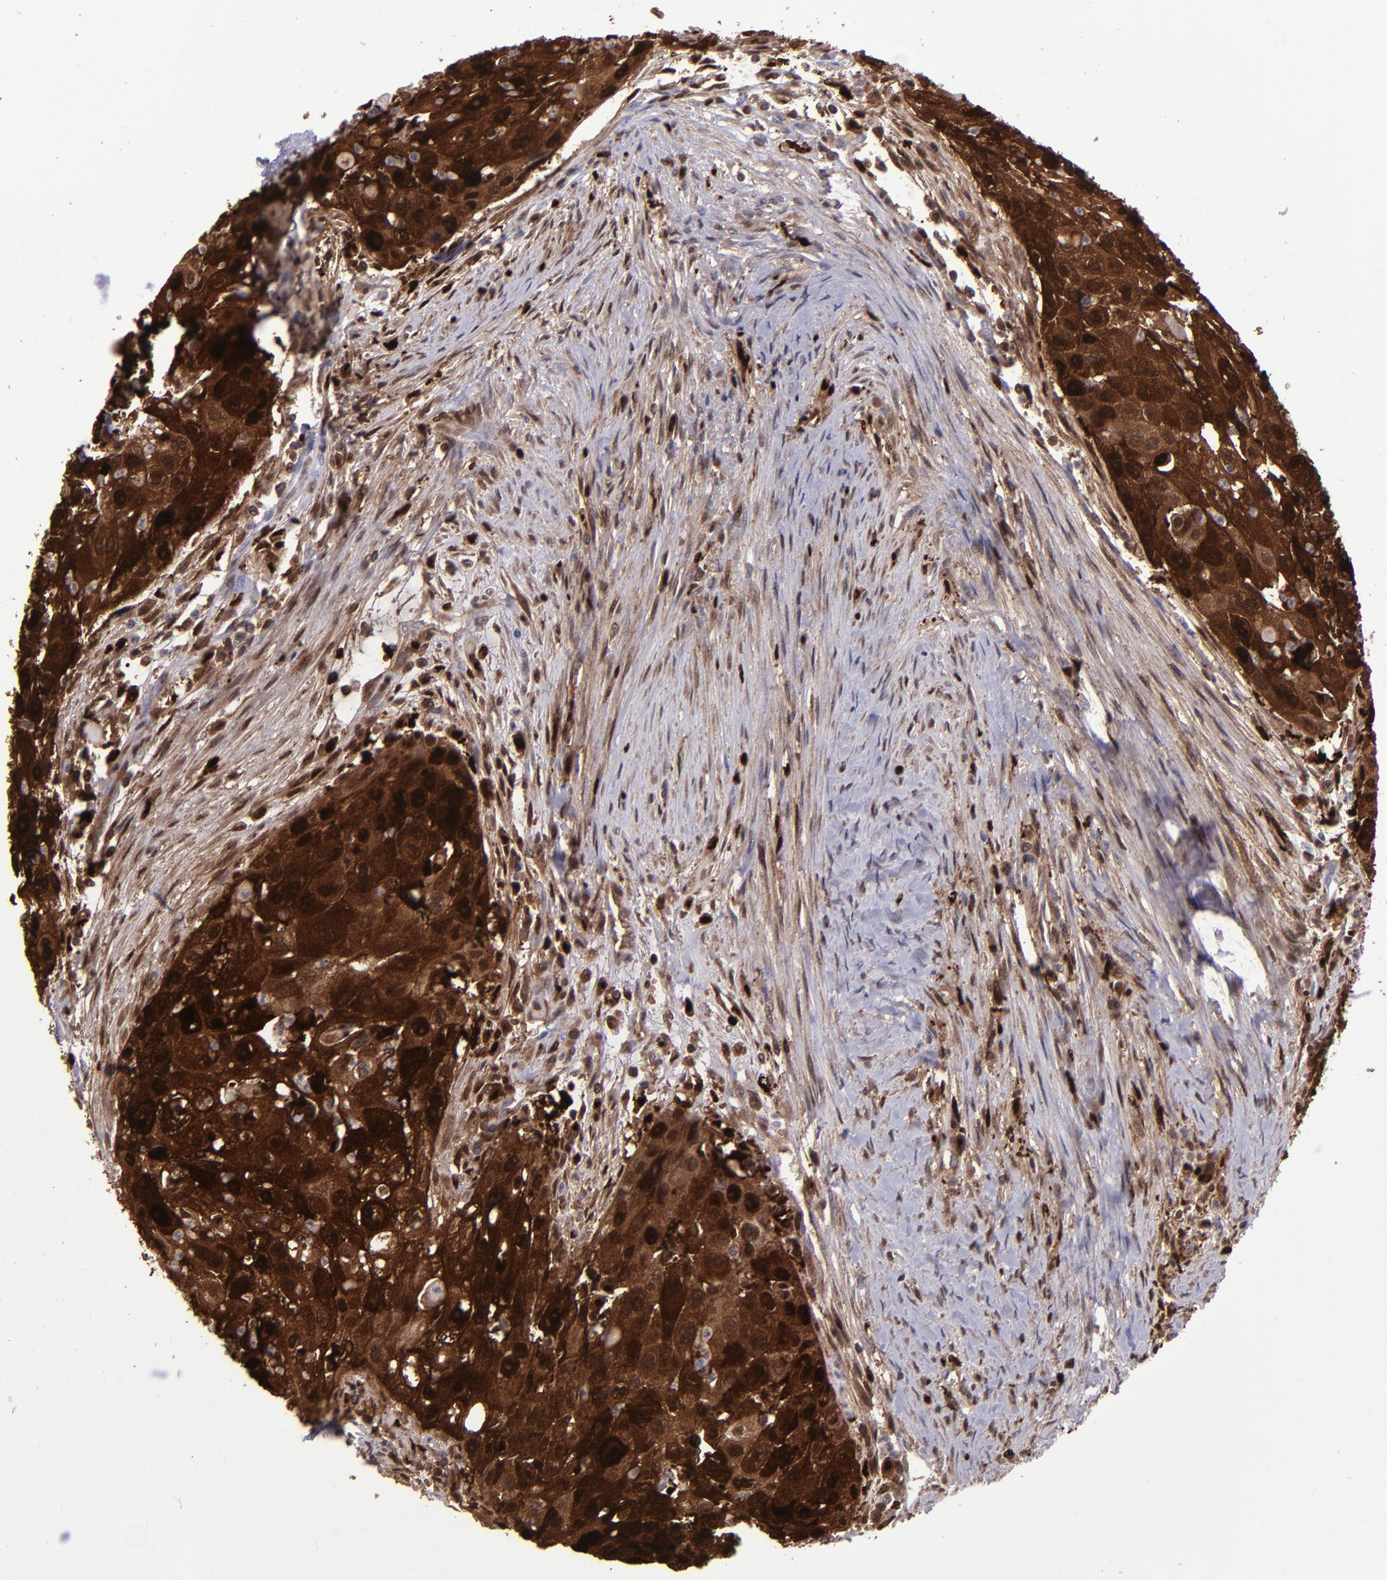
{"staining": {"intensity": "strong", "quantity": ">75%", "location": "cytoplasmic/membranous,nuclear"}, "tissue": "head and neck cancer", "cell_type": "Tumor cells", "image_type": "cancer", "snomed": [{"axis": "morphology", "description": "Squamous cell carcinoma, NOS"}, {"axis": "topography", "description": "Head-Neck"}], "caption": "Human squamous cell carcinoma (head and neck) stained with a brown dye displays strong cytoplasmic/membranous and nuclear positive positivity in about >75% of tumor cells.", "gene": "TYMP", "patient": {"sex": "male", "age": 64}}